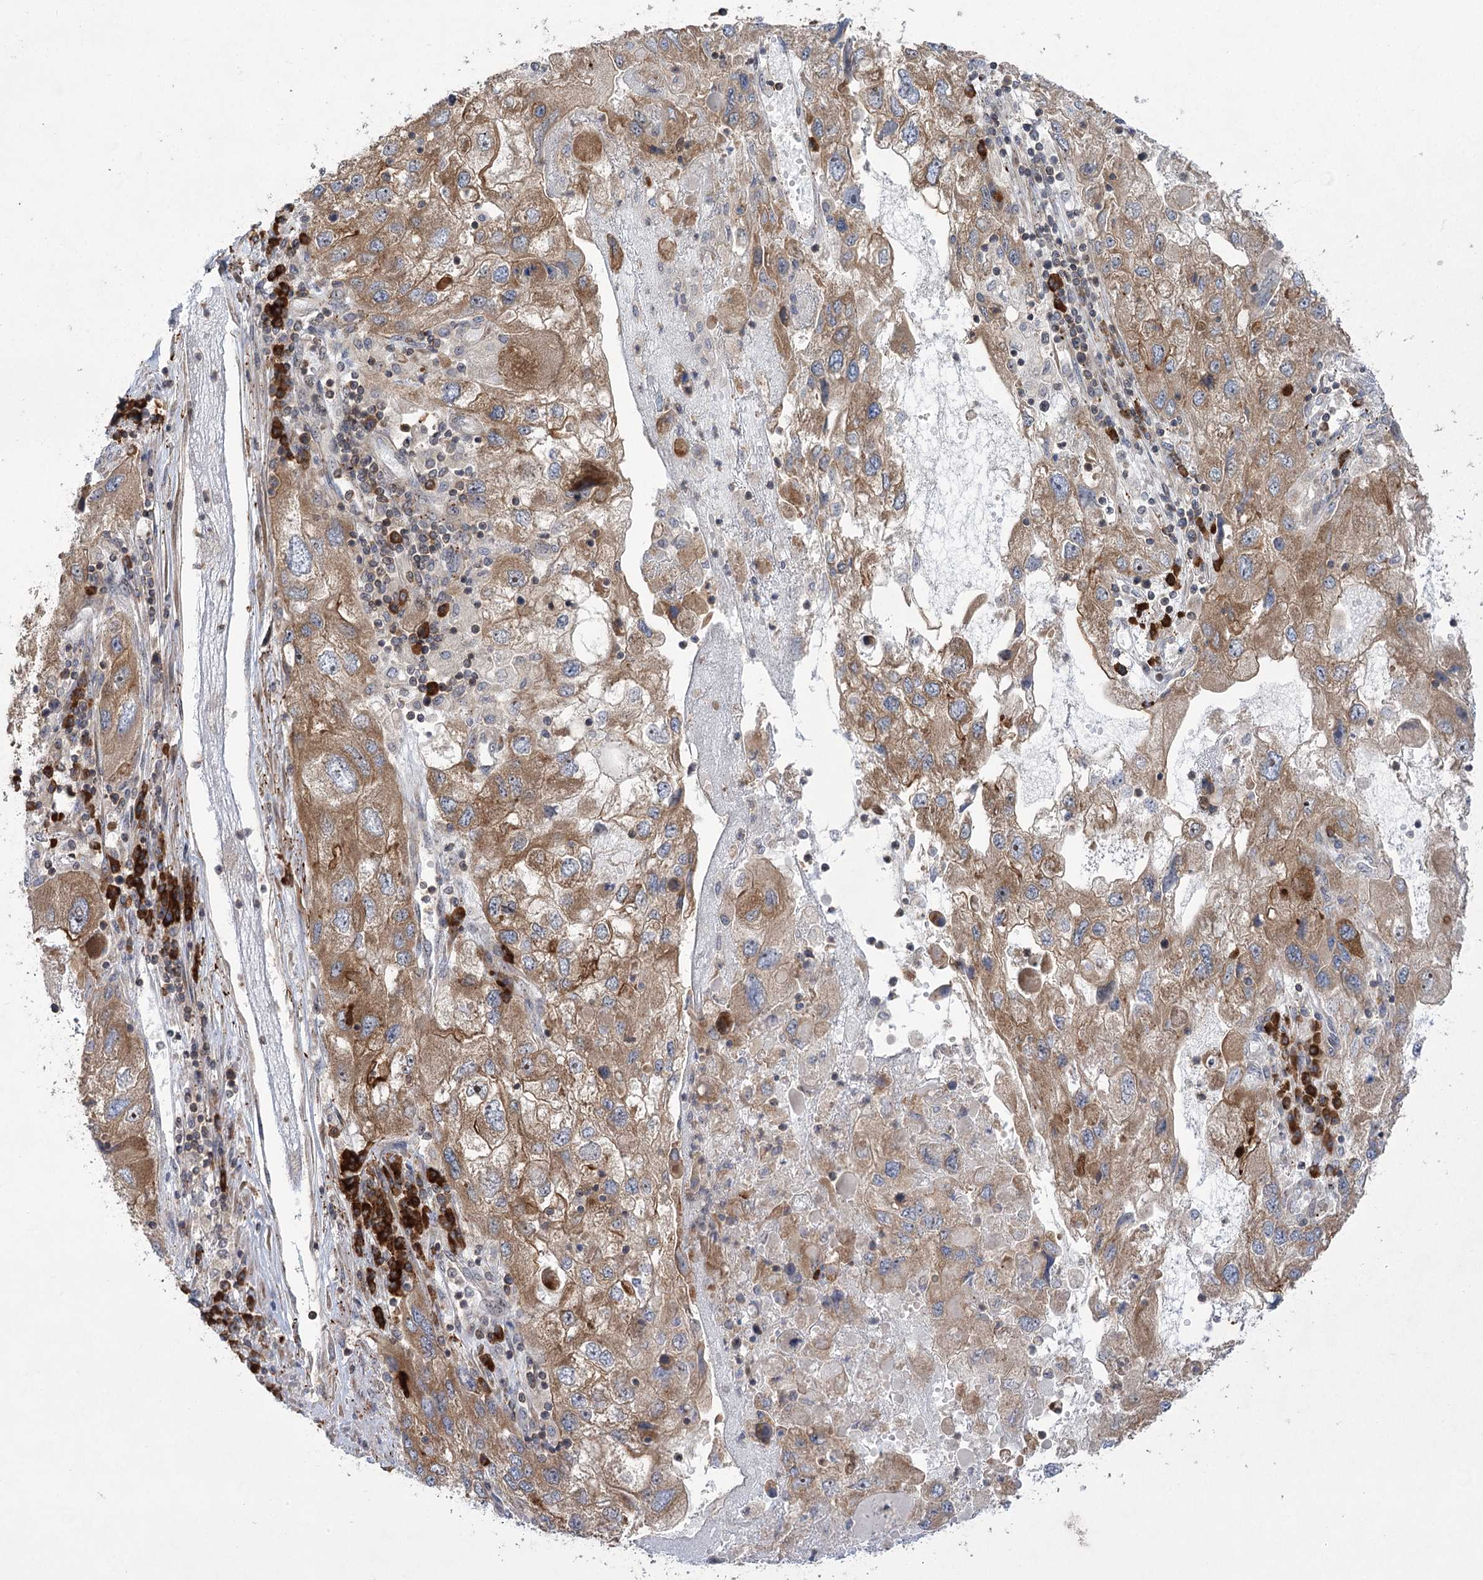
{"staining": {"intensity": "moderate", "quantity": ">75%", "location": "cytoplasmic/membranous"}, "tissue": "endometrial cancer", "cell_type": "Tumor cells", "image_type": "cancer", "snomed": [{"axis": "morphology", "description": "Adenocarcinoma, NOS"}, {"axis": "topography", "description": "Endometrium"}], "caption": "Human endometrial cancer (adenocarcinoma) stained for a protein (brown) shows moderate cytoplasmic/membranous positive staining in approximately >75% of tumor cells.", "gene": "SYTL1", "patient": {"sex": "female", "age": 49}}